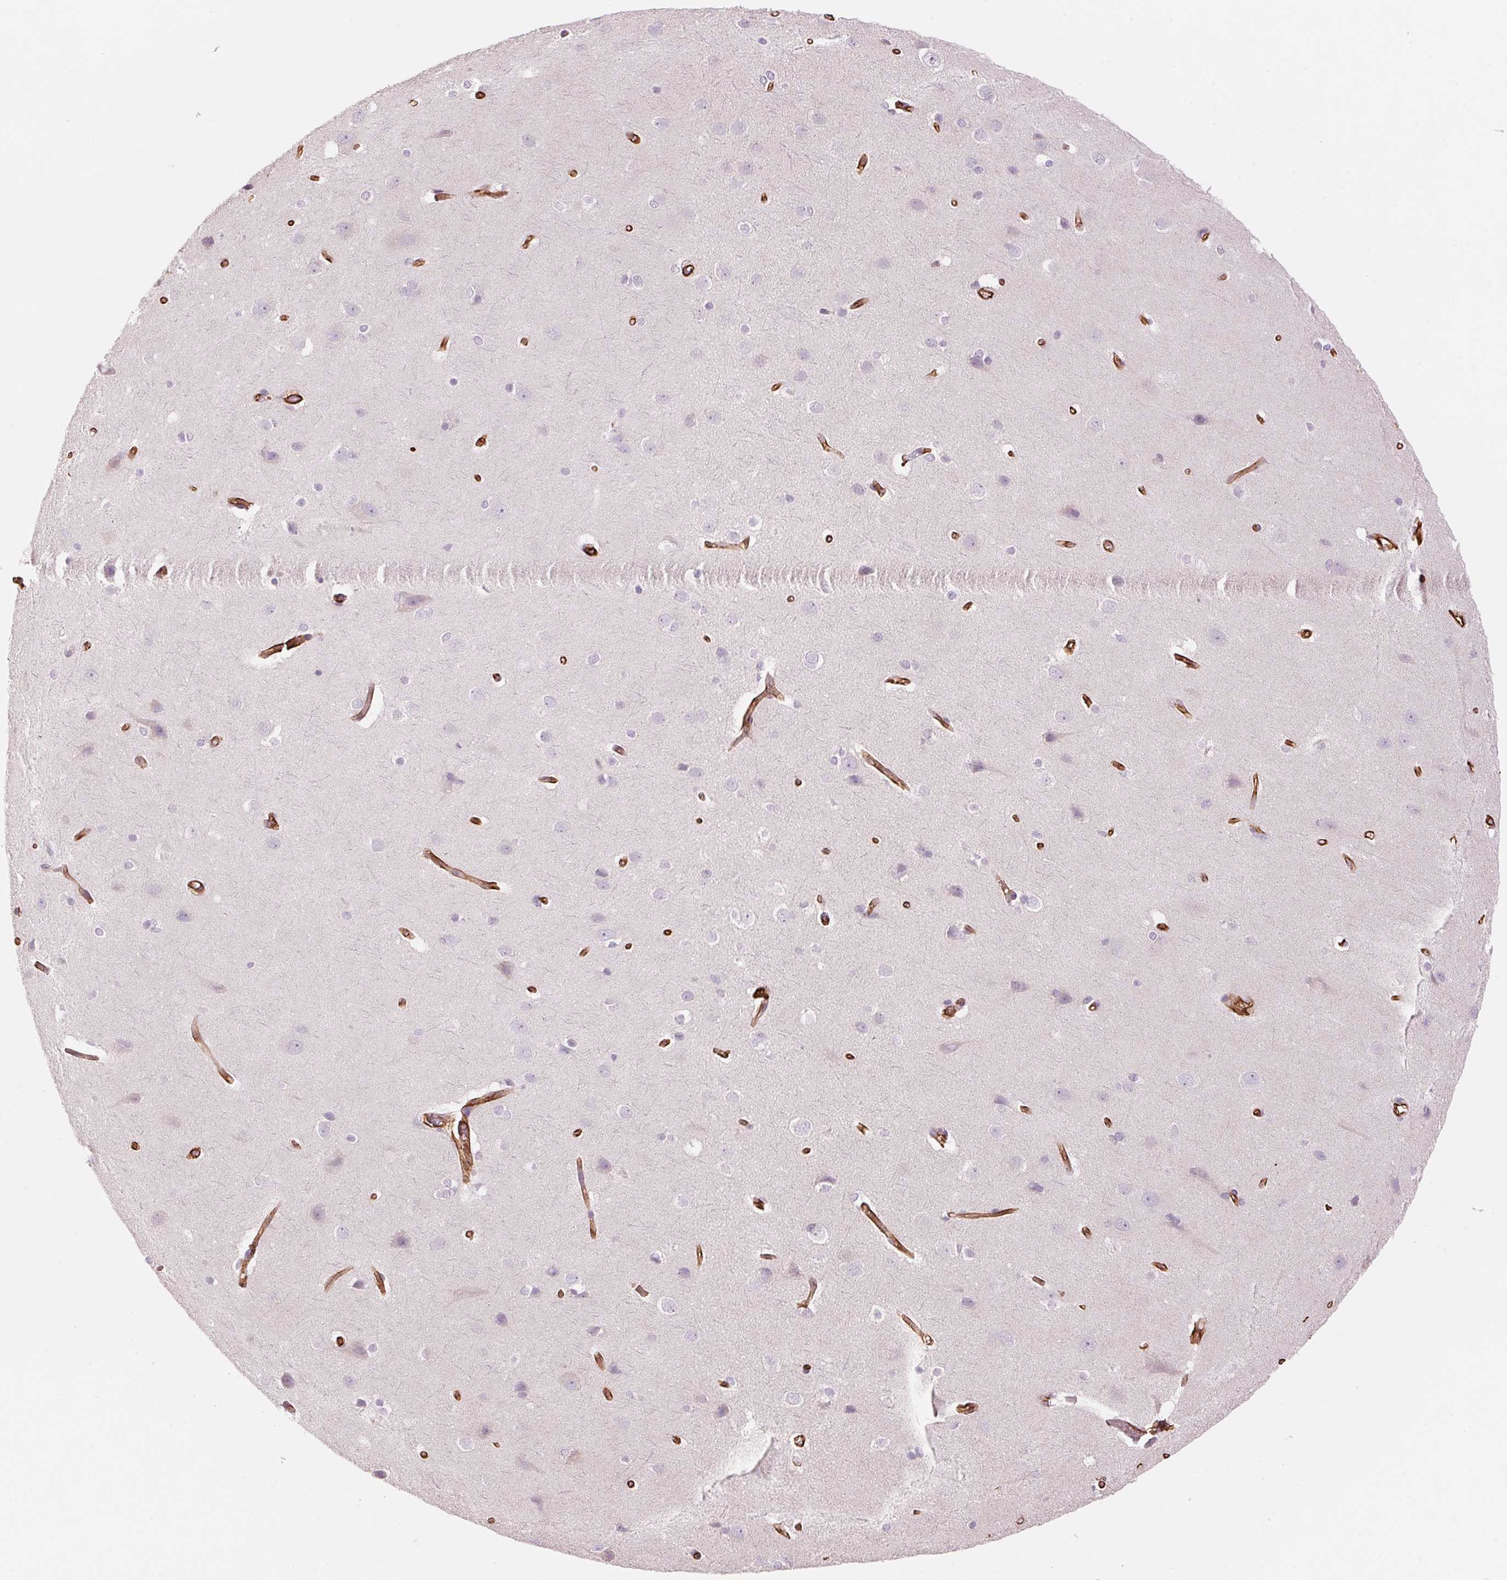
{"staining": {"intensity": "strong", "quantity": ">75%", "location": "cytoplasmic/membranous"}, "tissue": "cerebral cortex", "cell_type": "Endothelial cells", "image_type": "normal", "snomed": [{"axis": "morphology", "description": "Normal tissue, NOS"}, {"axis": "topography", "description": "Cerebral cortex"}], "caption": "A brown stain labels strong cytoplasmic/membranous expression of a protein in endothelial cells of normal cerebral cortex. (Stains: DAB (3,3'-diaminobenzidine) in brown, nuclei in blue, Microscopy: brightfield microscopy at high magnification).", "gene": "CLPS", "patient": {"sex": "male", "age": 37}}